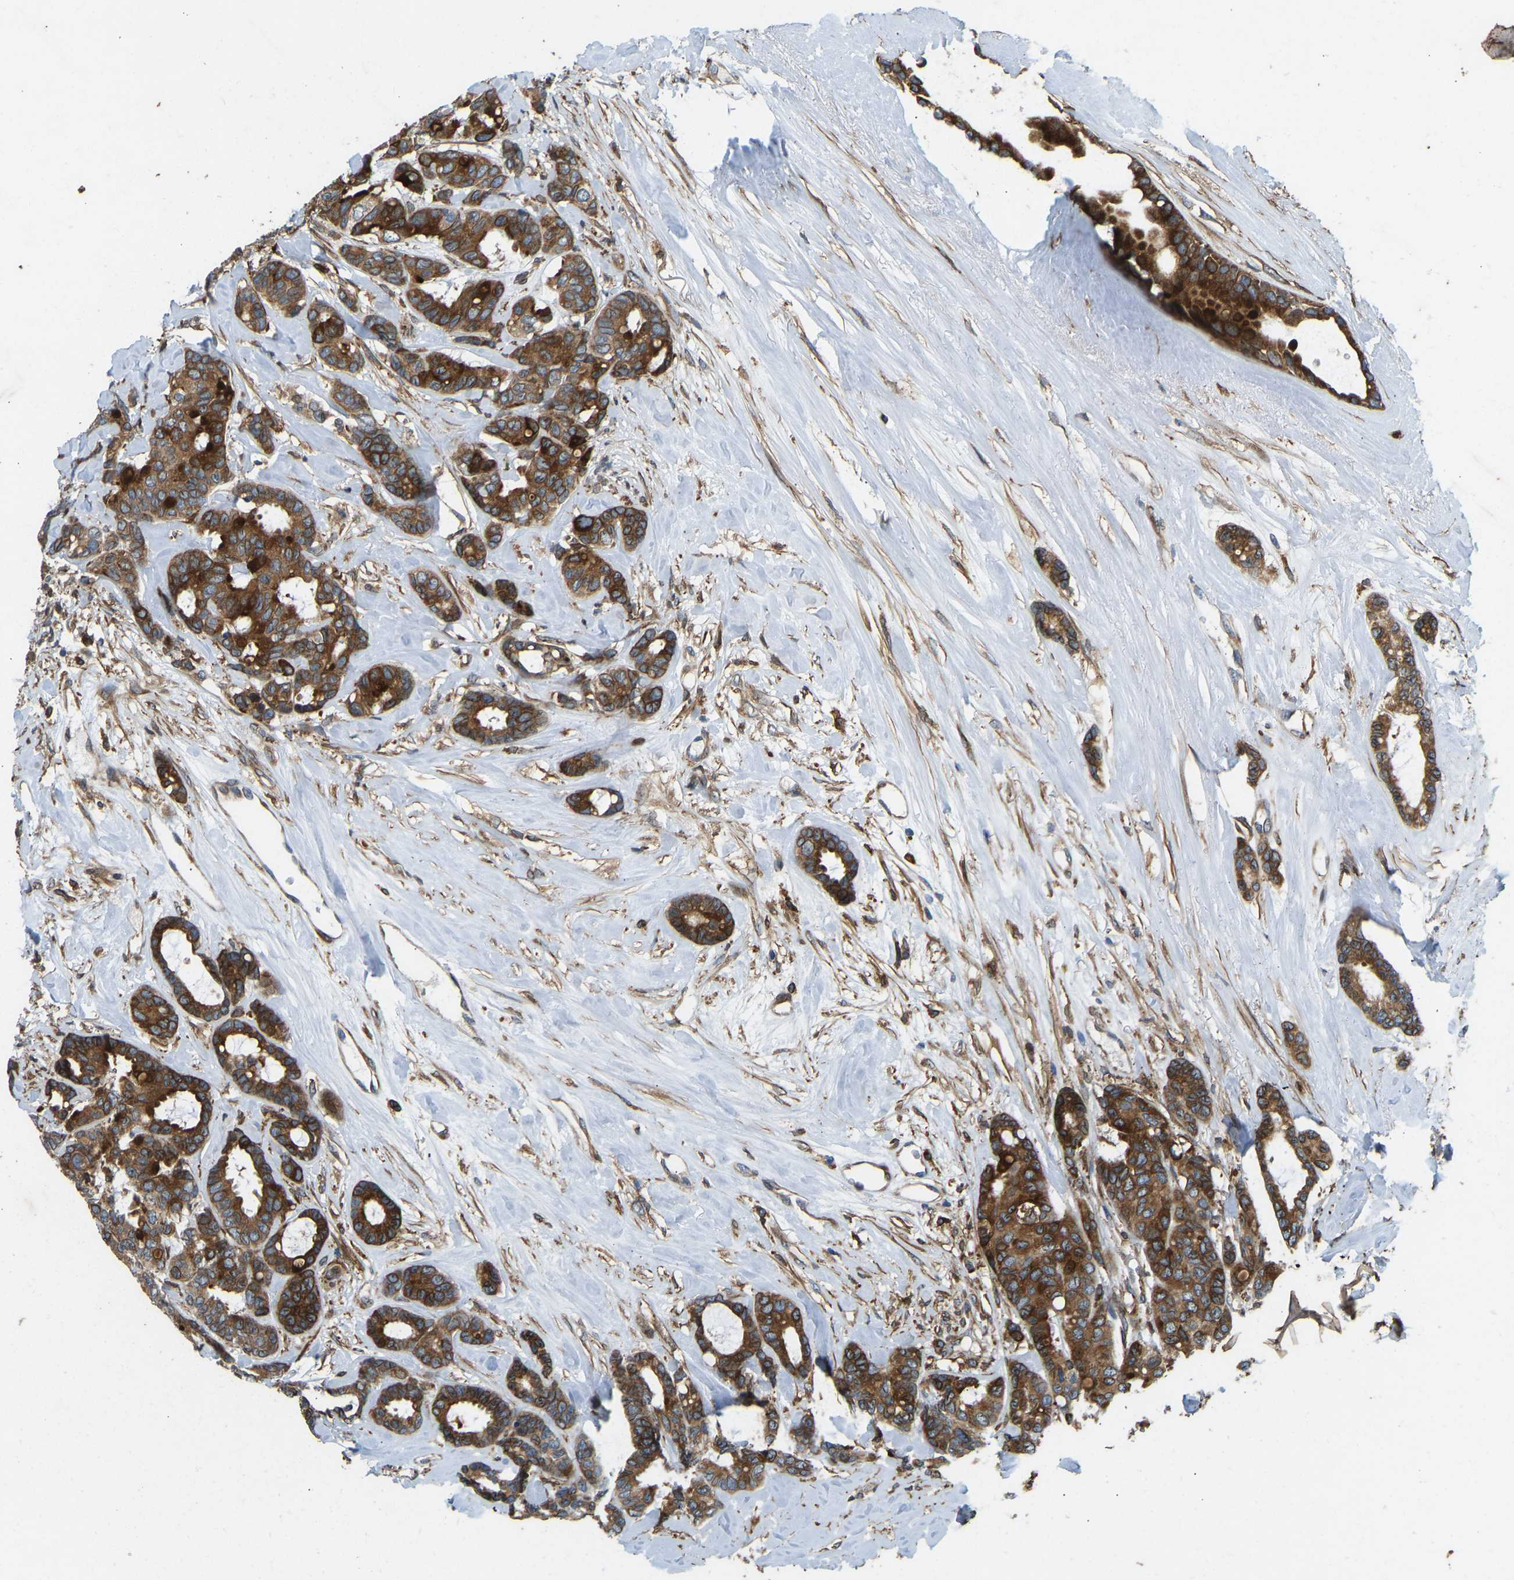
{"staining": {"intensity": "strong", "quantity": ">75%", "location": "cytoplasmic/membranous"}, "tissue": "breast cancer", "cell_type": "Tumor cells", "image_type": "cancer", "snomed": [{"axis": "morphology", "description": "Duct carcinoma"}, {"axis": "topography", "description": "Breast"}], "caption": "Human breast cancer stained with a protein marker displays strong staining in tumor cells.", "gene": "OS9", "patient": {"sex": "female", "age": 87}}